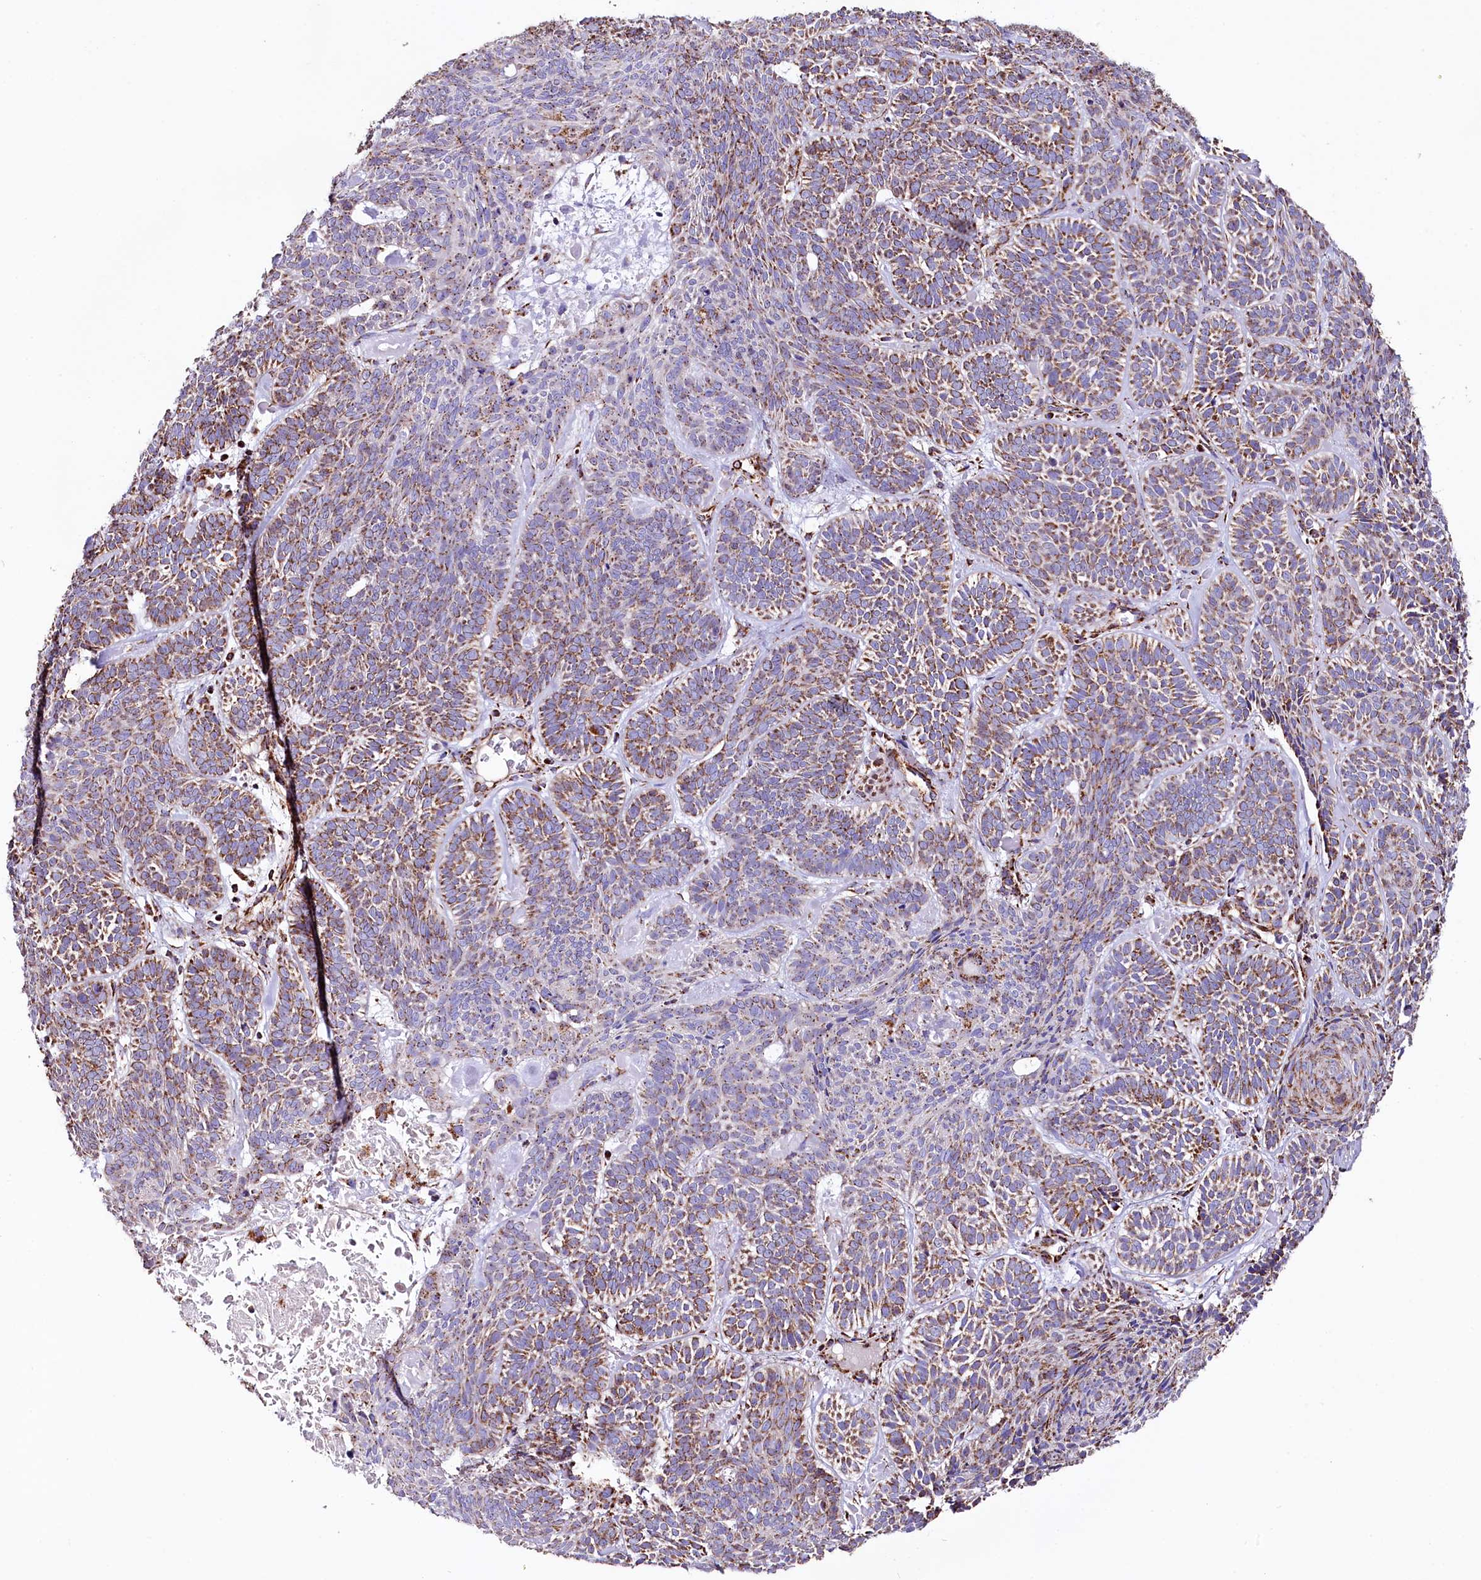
{"staining": {"intensity": "moderate", "quantity": ">75%", "location": "cytoplasmic/membranous"}, "tissue": "skin cancer", "cell_type": "Tumor cells", "image_type": "cancer", "snomed": [{"axis": "morphology", "description": "Basal cell carcinoma"}, {"axis": "topography", "description": "Skin"}], "caption": "Brown immunohistochemical staining in human skin cancer (basal cell carcinoma) reveals moderate cytoplasmic/membranous expression in approximately >75% of tumor cells.", "gene": "APLP2", "patient": {"sex": "male", "age": 85}}